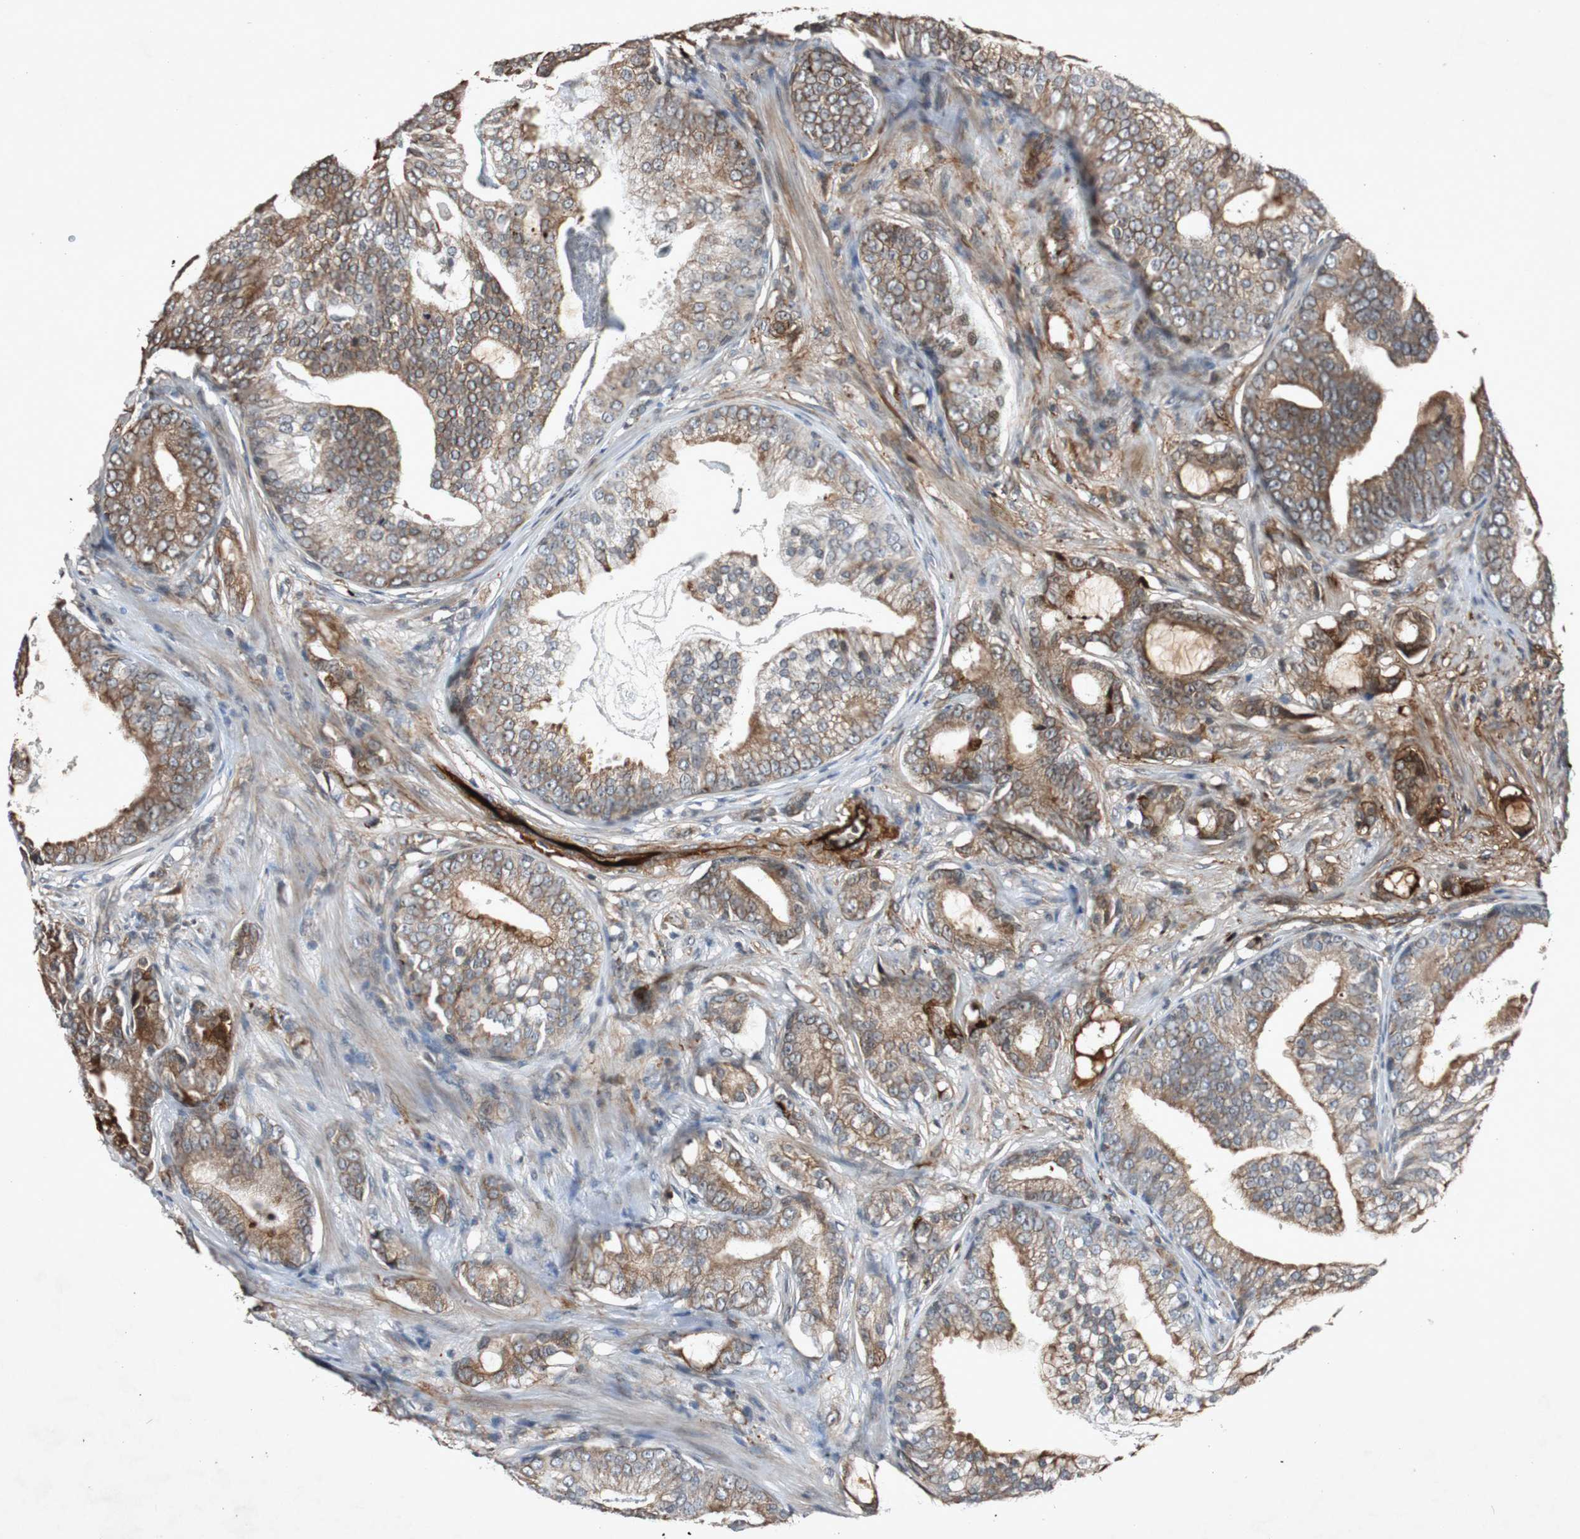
{"staining": {"intensity": "moderate", "quantity": ">75%", "location": "cytoplasmic/membranous"}, "tissue": "prostate cancer", "cell_type": "Tumor cells", "image_type": "cancer", "snomed": [{"axis": "morphology", "description": "Adenocarcinoma, Low grade"}, {"axis": "topography", "description": "Prostate"}], "caption": "Prostate low-grade adenocarcinoma tissue shows moderate cytoplasmic/membranous expression in about >75% of tumor cells, visualized by immunohistochemistry.", "gene": "SLIT2", "patient": {"sex": "male", "age": 58}}